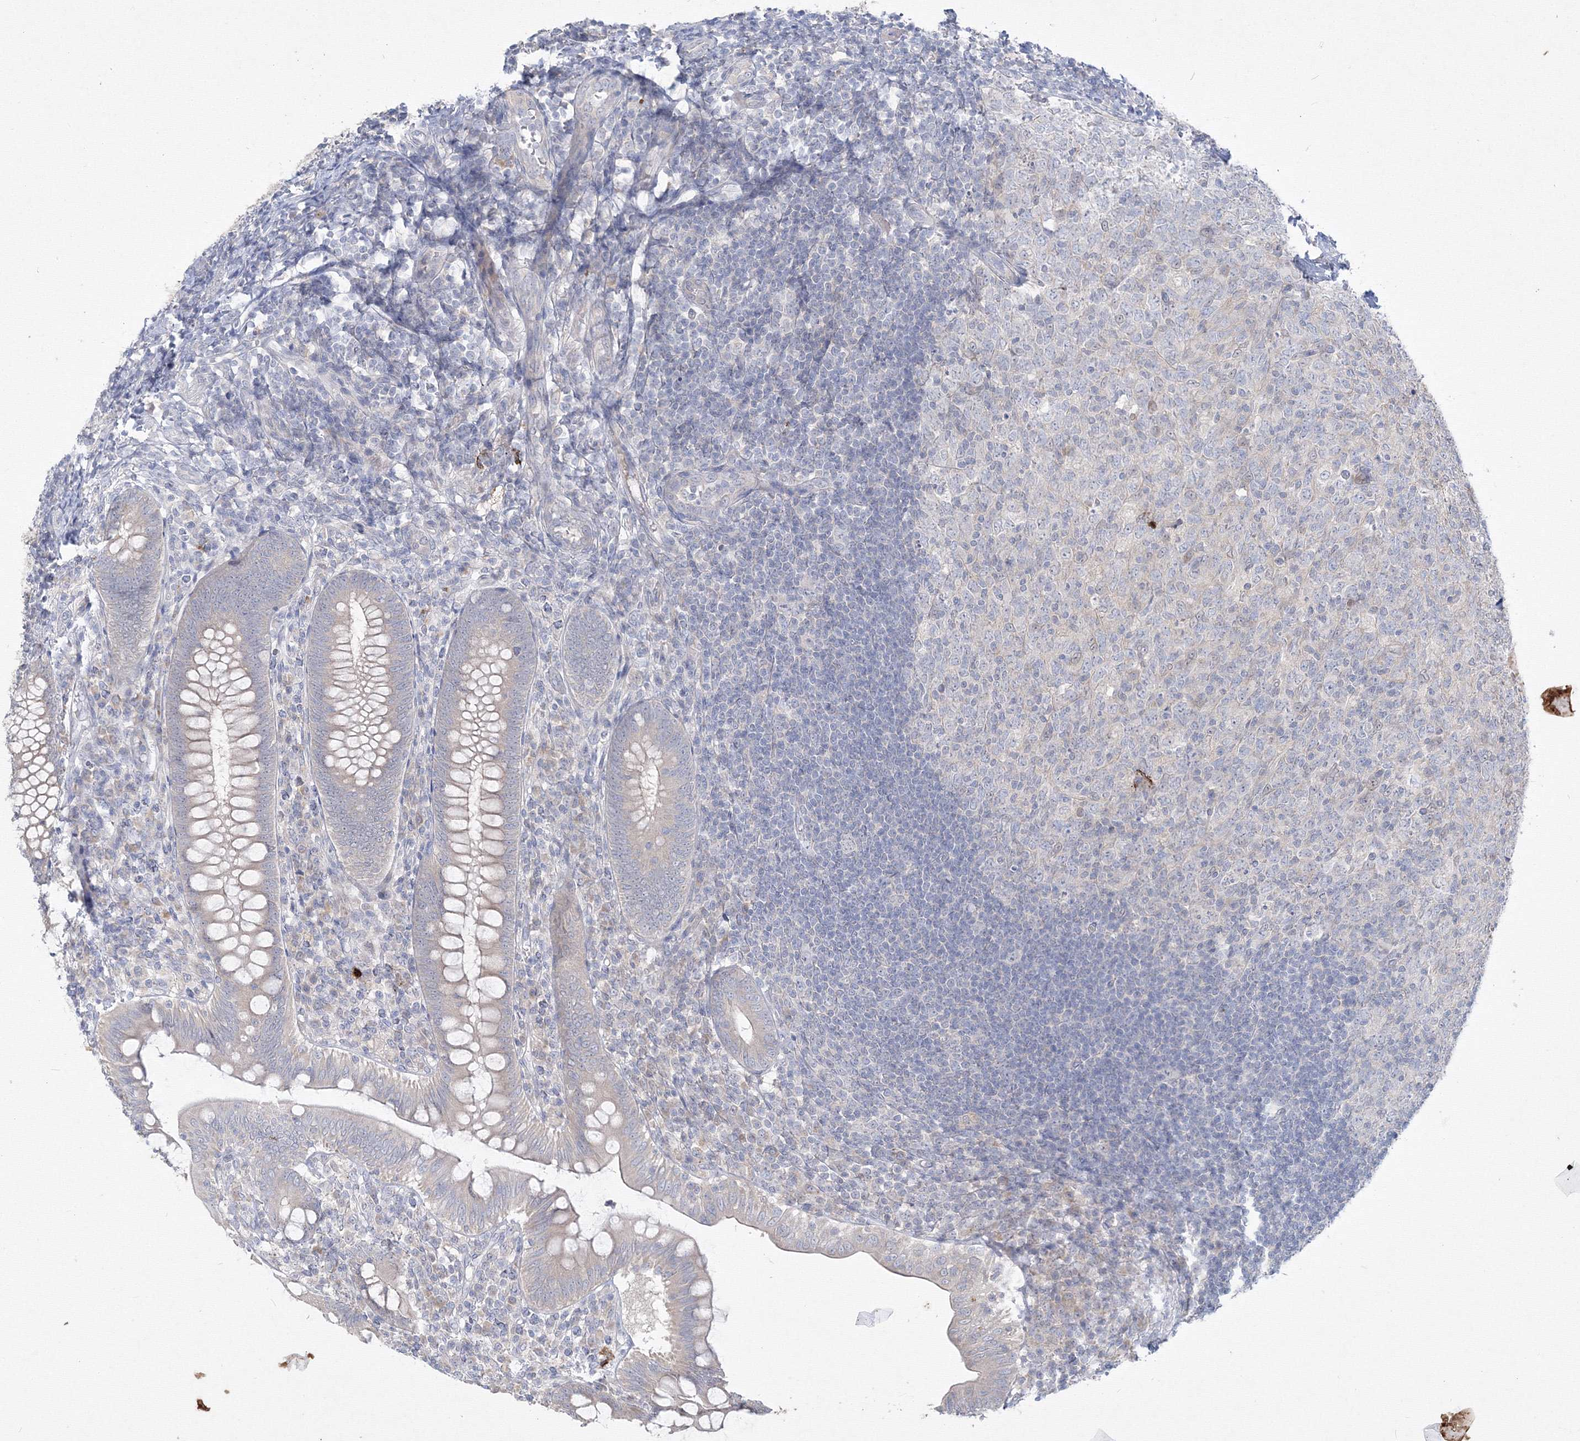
{"staining": {"intensity": "weak", "quantity": "25%-75%", "location": "cytoplasmic/membranous"}, "tissue": "appendix", "cell_type": "Glandular cells", "image_type": "normal", "snomed": [{"axis": "morphology", "description": "Normal tissue, NOS"}, {"axis": "topography", "description": "Appendix"}], "caption": "Immunohistochemical staining of unremarkable human appendix shows low levels of weak cytoplasmic/membranous staining in about 25%-75% of glandular cells. The protein of interest is stained brown, and the nuclei are stained in blue (DAB (3,3'-diaminobenzidine) IHC with brightfield microscopy, high magnification).", "gene": "FBXL8", "patient": {"sex": "male", "age": 14}}